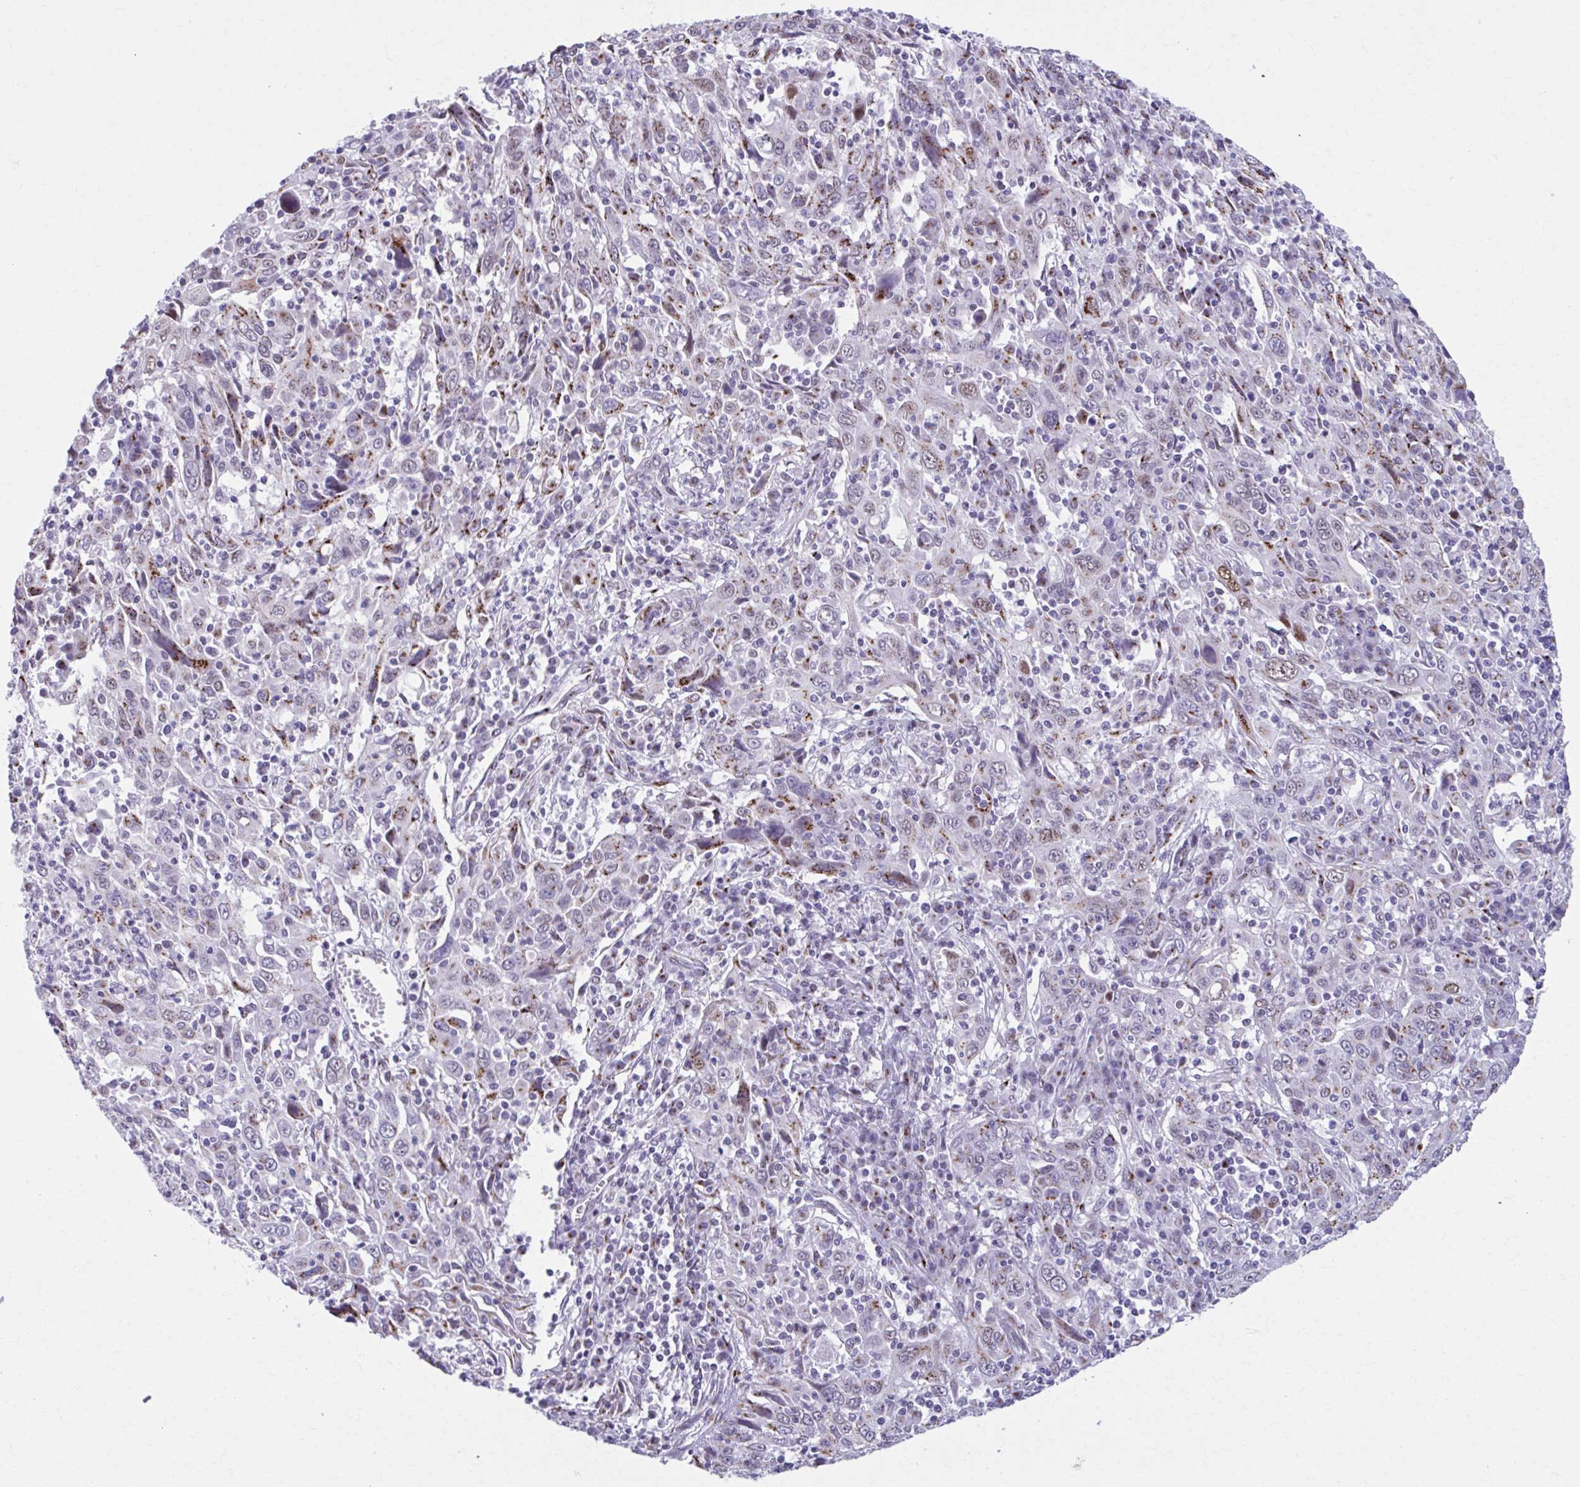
{"staining": {"intensity": "moderate", "quantity": ">75%", "location": "cytoplasmic/membranous,nuclear"}, "tissue": "cervical cancer", "cell_type": "Tumor cells", "image_type": "cancer", "snomed": [{"axis": "morphology", "description": "Squamous cell carcinoma, NOS"}, {"axis": "topography", "description": "Cervix"}], "caption": "This is an image of immunohistochemistry staining of cervical squamous cell carcinoma, which shows moderate staining in the cytoplasmic/membranous and nuclear of tumor cells.", "gene": "ZNF682", "patient": {"sex": "female", "age": 46}}